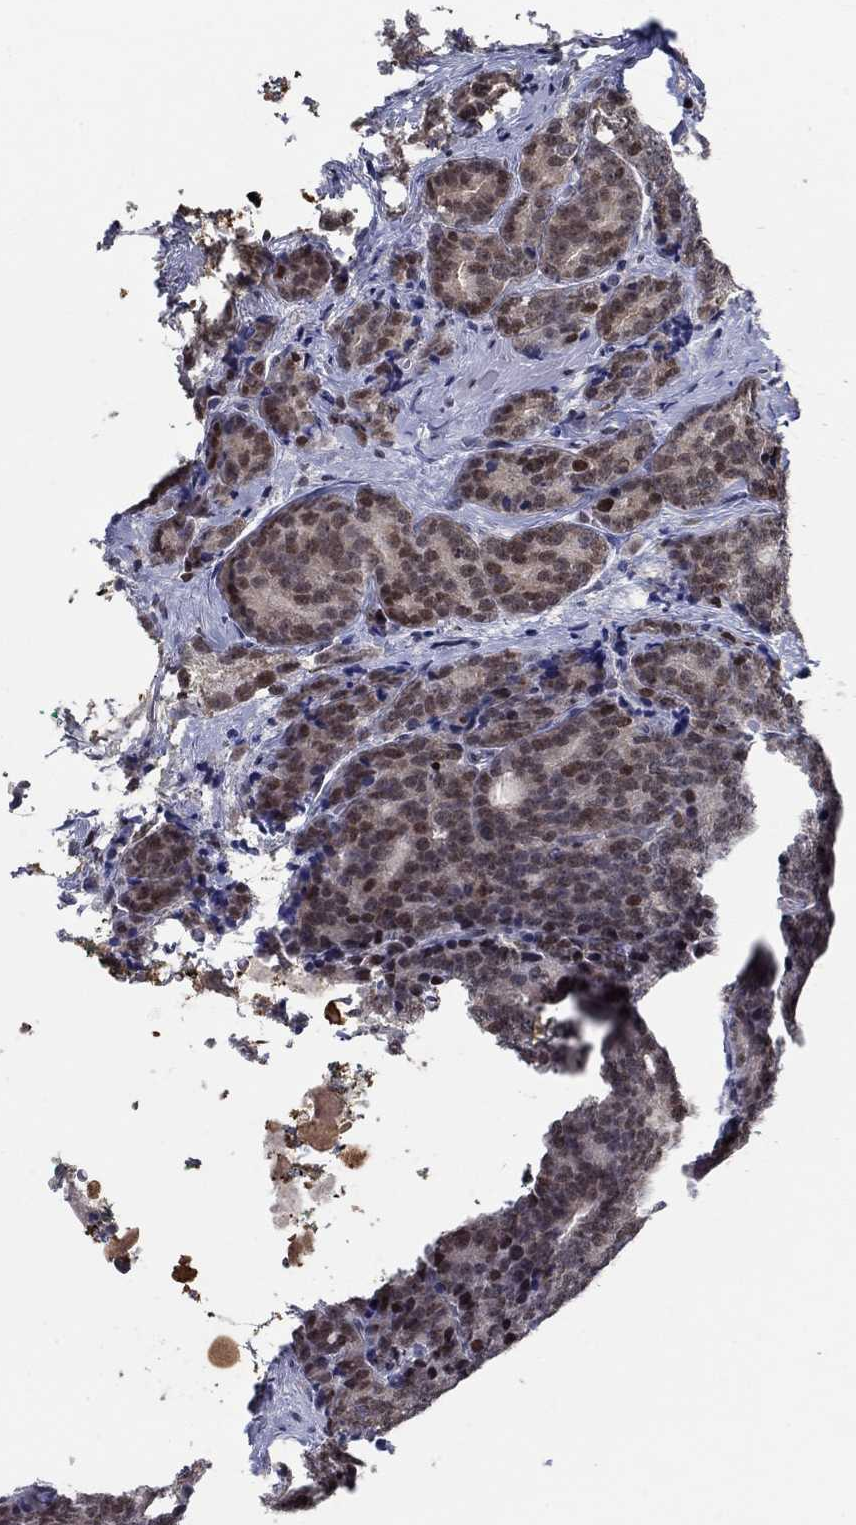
{"staining": {"intensity": "moderate", "quantity": "<25%", "location": "nuclear"}, "tissue": "prostate cancer", "cell_type": "Tumor cells", "image_type": "cancer", "snomed": [{"axis": "morphology", "description": "Adenocarcinoma, NOS"}, {"axis": "topography", "description": "Prostate"}], "caption": "This is an image of immunohistochemistry staining of adenocarcinoma (prostate), which shows moderate expression in the nuclear of tumor cells.", "gene": "CENPE", "patient": {"sex": "male", "age": 71}}